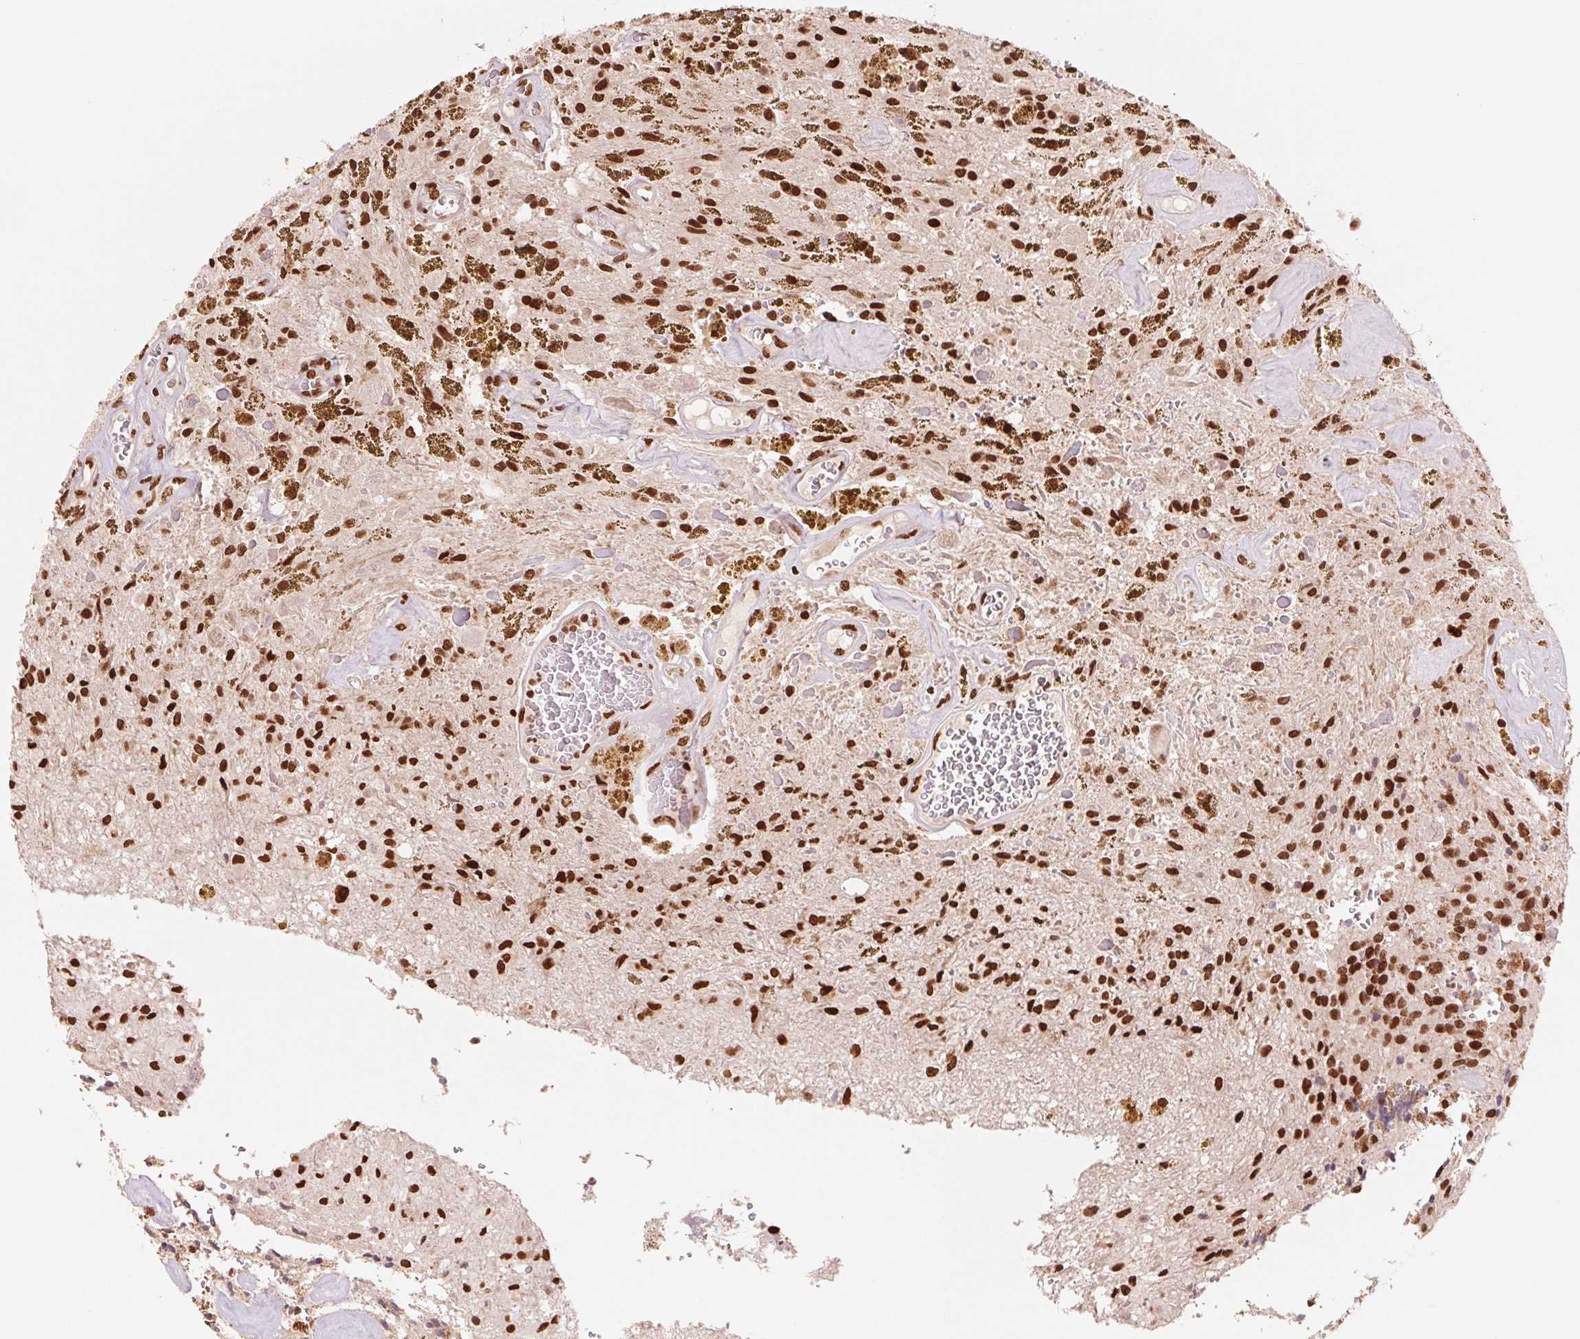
{"staining": {"intensity": "strong", "quantity": ">75%", "location": "nuclear"}, "tissue": "glioma", "cell_type": "Tumor cells", "image_type": "cancer", "snomed": [{"axis": "morphology", "description": "Glioma, malignant, Low grade"}, {"axis": "topography", "description": "Cerebellum"}], "caption": "A brown stain labels strong nuclear expression of a protein in malignant glioma (low-grade) tumor cells.", "gene": "TTLL9", "patient": {"sex": "female", "age": 14}}